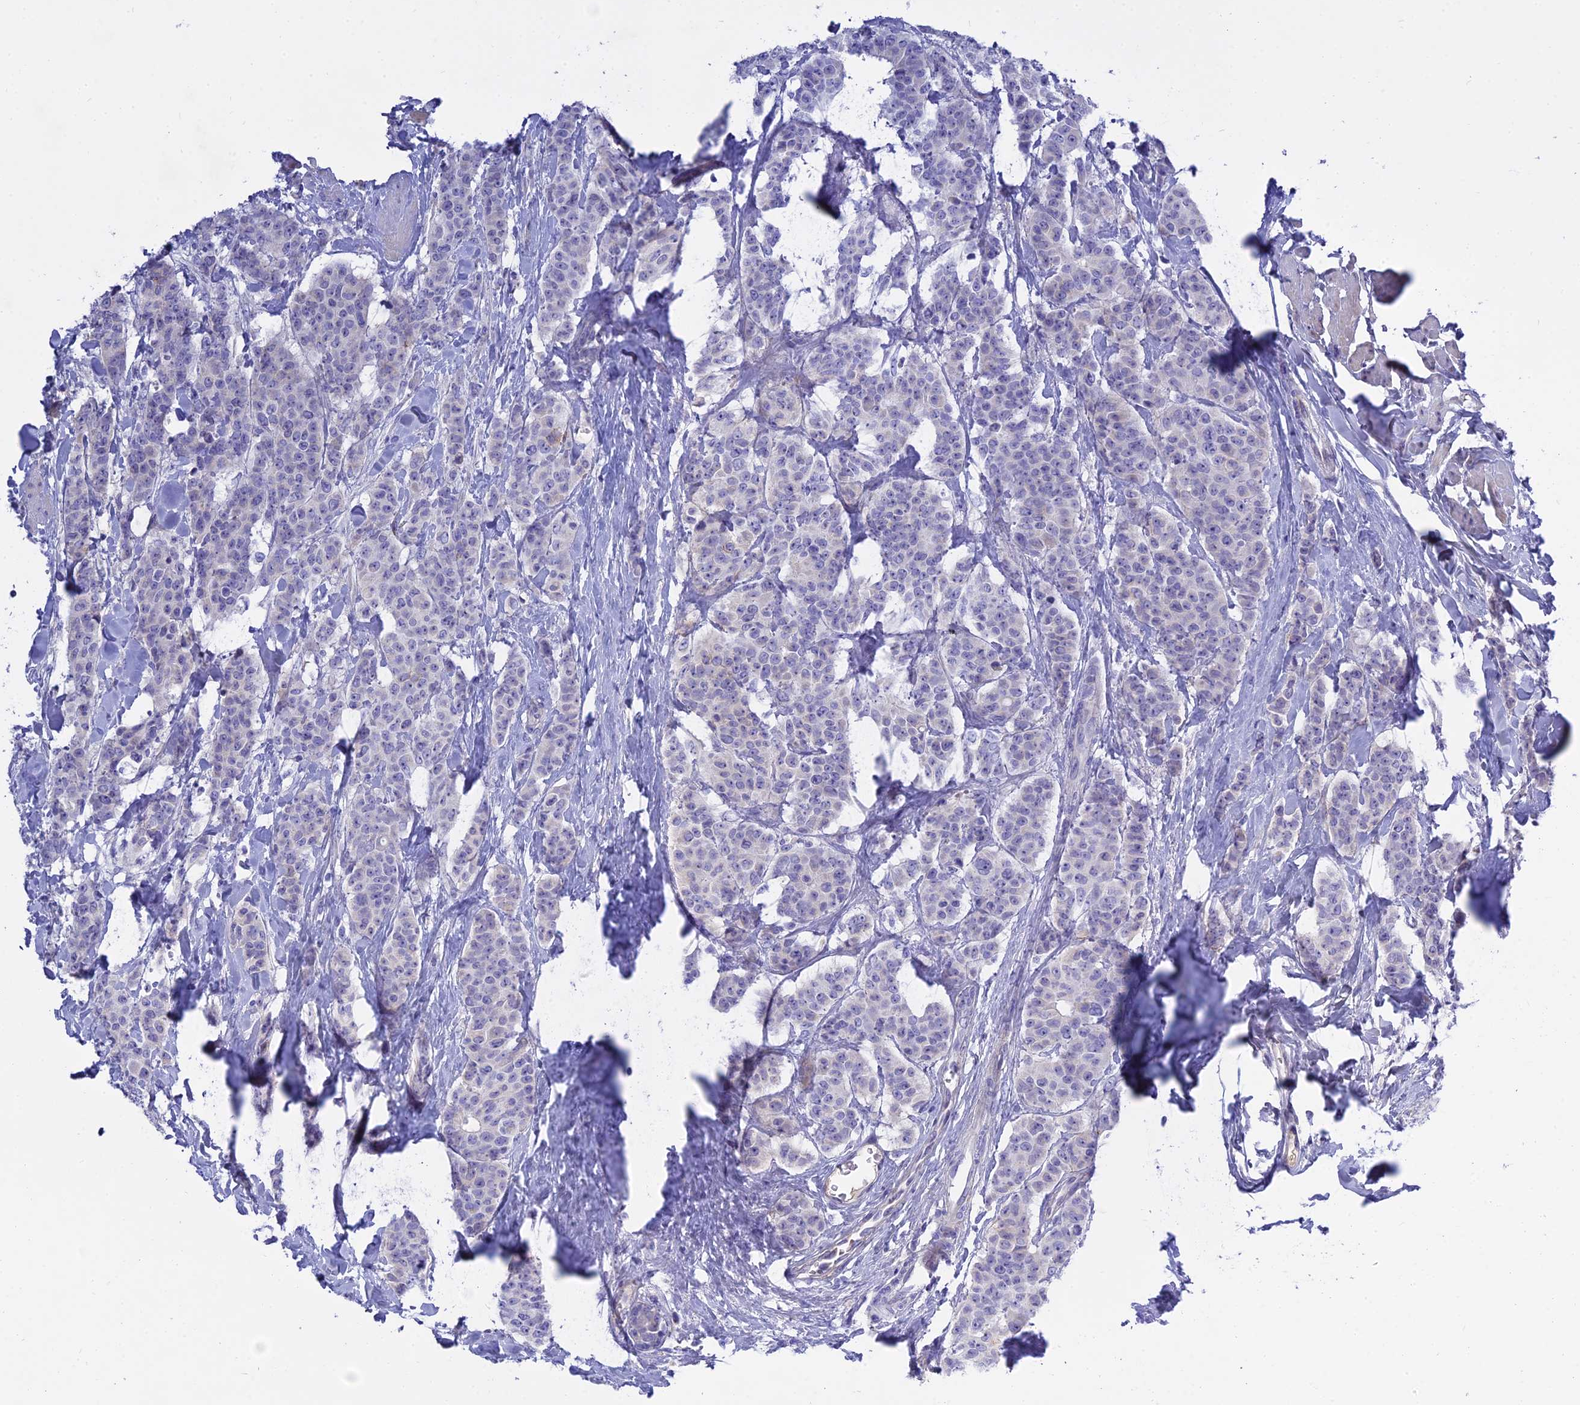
{"staining": {"intensity": "negative", "quantity": "none", "location": "none"}, "tissue": "breast cancer", "cell_type": "Tumor cells", "image_type": "cancer", "snomed": [{"axis": "morphology", "description": "Duct carcinoma"}, {"axis": "topography", "description": "Breast"}], "caption": "This histopathology image is of breast cancer (invasive ductal carcinoma) stained with IHC to label a protein in brown with the nuclei are counter-stained blue. There is no expression in tumor cells.", "gene": "MBD3L1", "patient": {"sex": "female", "age": 40}}